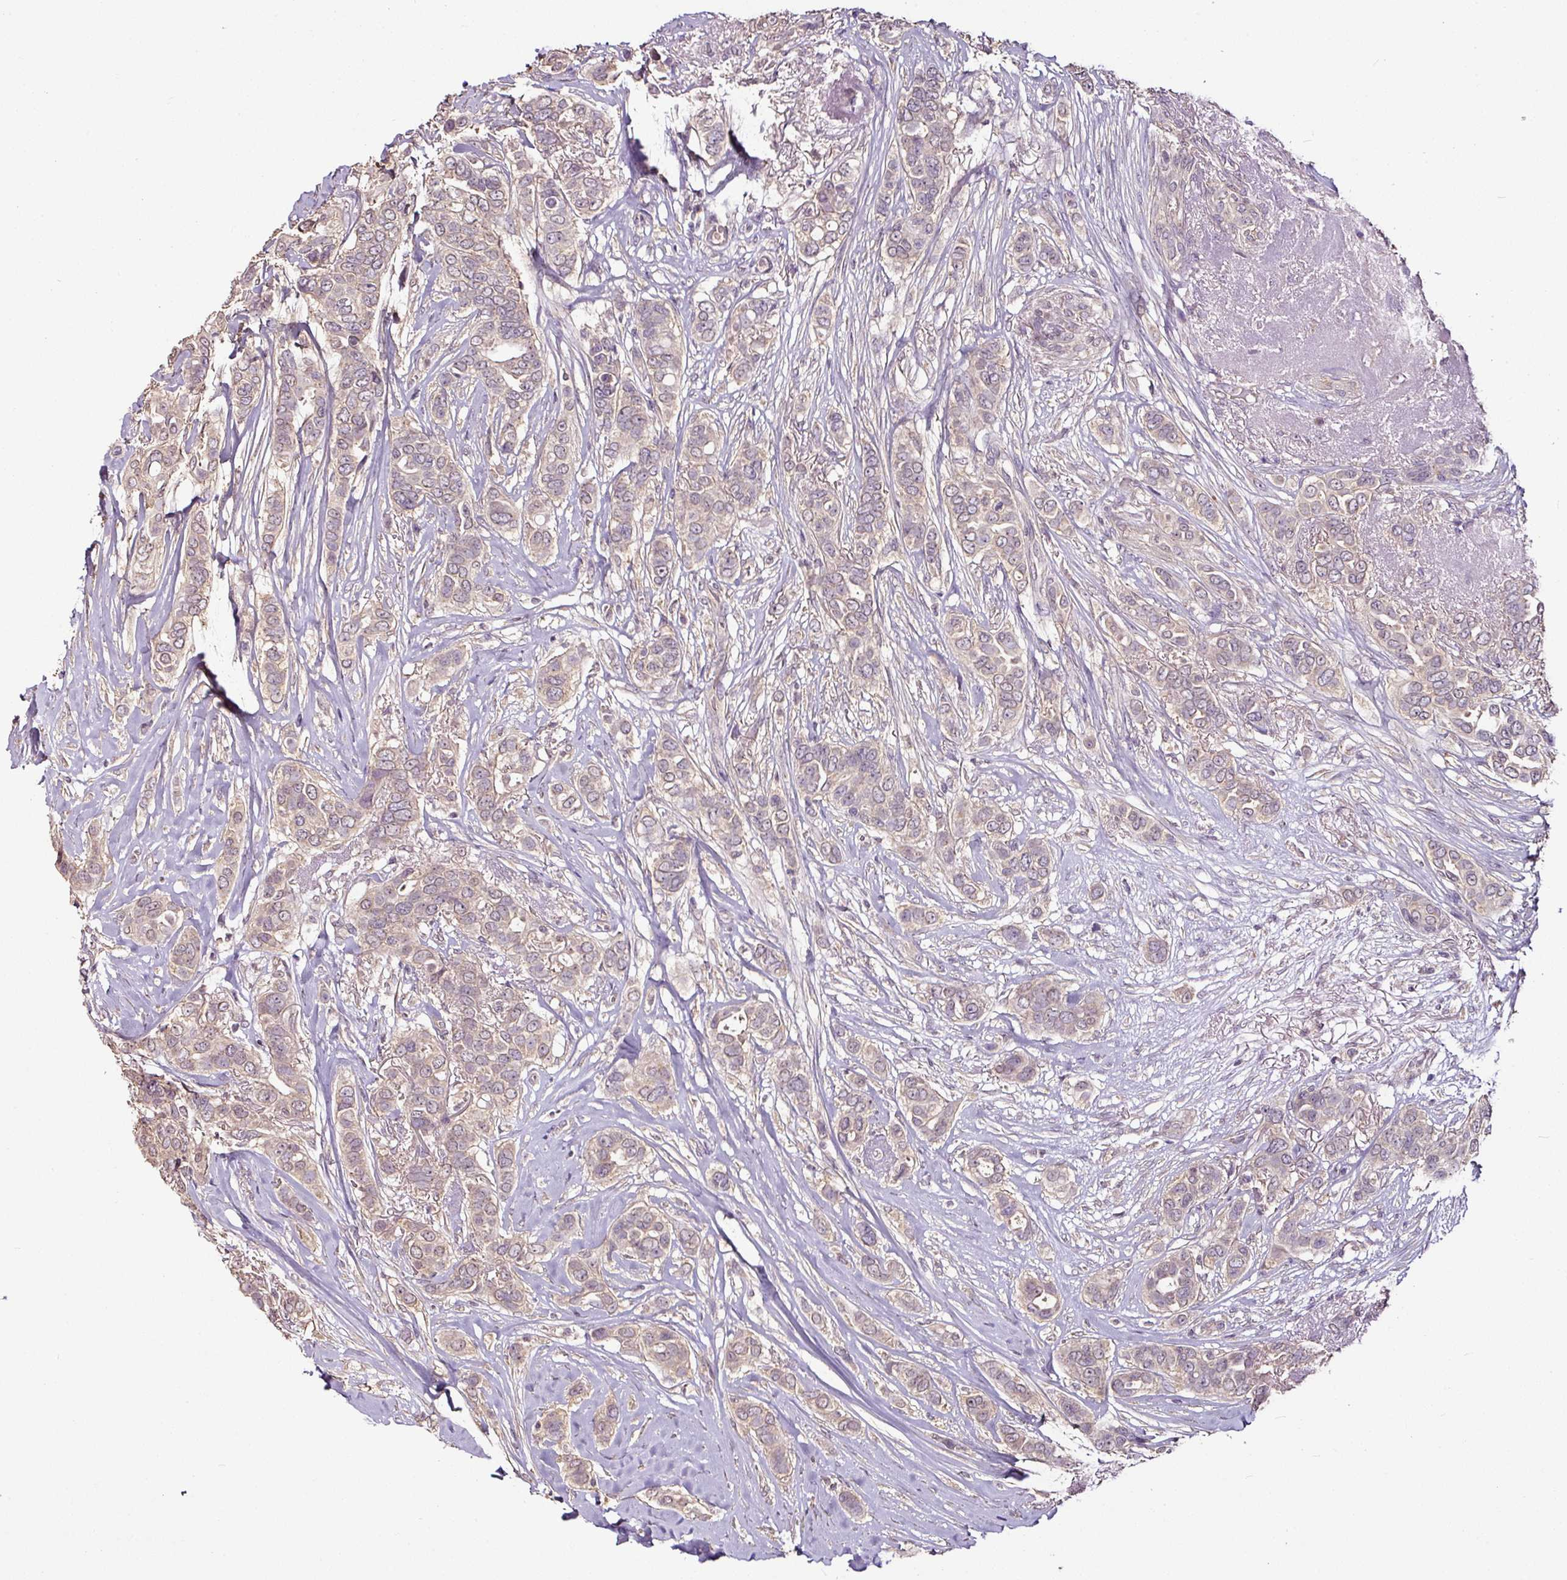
{"staining": {"intensity": "weak", "quantity": "<25%", "location": "cytoplasmic/membranous"}, "tissue": "breast cancer", "cell_type": "Tumor cells", "image_type": "cancer", "snomed": [{"axis": "morphology", "description": "Lobular carcinoma"}, {"axis": "topography", "description": "Breast"}], "caption": "High magnification brightfield microscopy of breast lobular carcinoma stained with DAB (brown) and counterstained with hematoxylin (blue): tumor cells show no significant staining. Brightfield microscopy of IHC stained with DAB (3,3'-diaminobenzidine) (brown) and hematoxylin (blue), captured at high magnification.", "gene": "RPL38", "patient": {"sex": "female", "age": 51}}